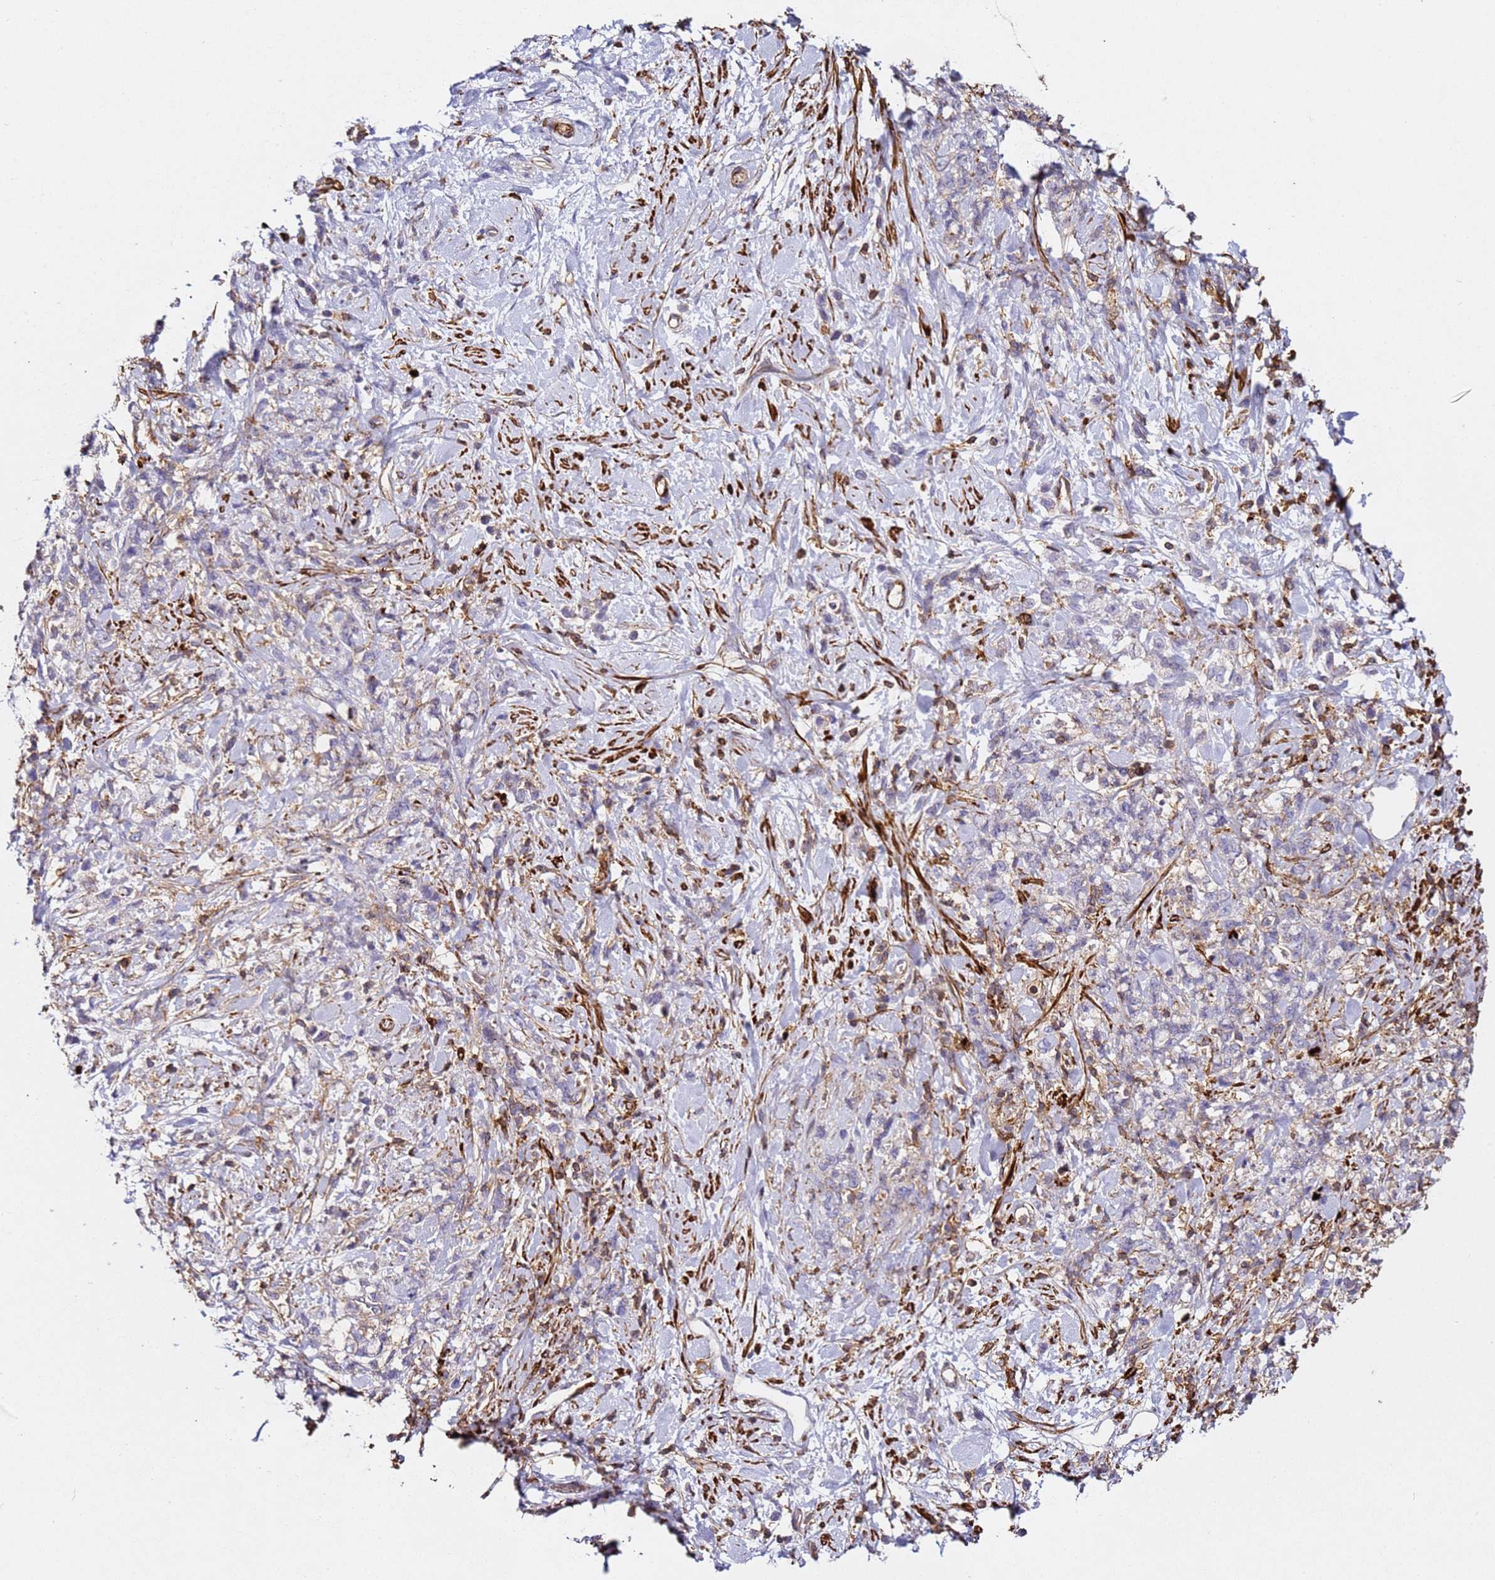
{"staining": {"intensity": "negative", "quantity": "none", "location": "none"}, "tissue": "stomach cancer", "cell_type": "Tumor cells", "image_type": "cancer", "snomed": [{"axis": "morphology", "description": "Adenocarcinoma, NOS"}, {"axis": "topography", "description": "Stomach"}], "caption": "A photomicrograph of human stomach adenocarcinoma is negative for staining in tumor cells.", "gene": "ZNF671", "patient": {"sex": "female", "age": 60}}